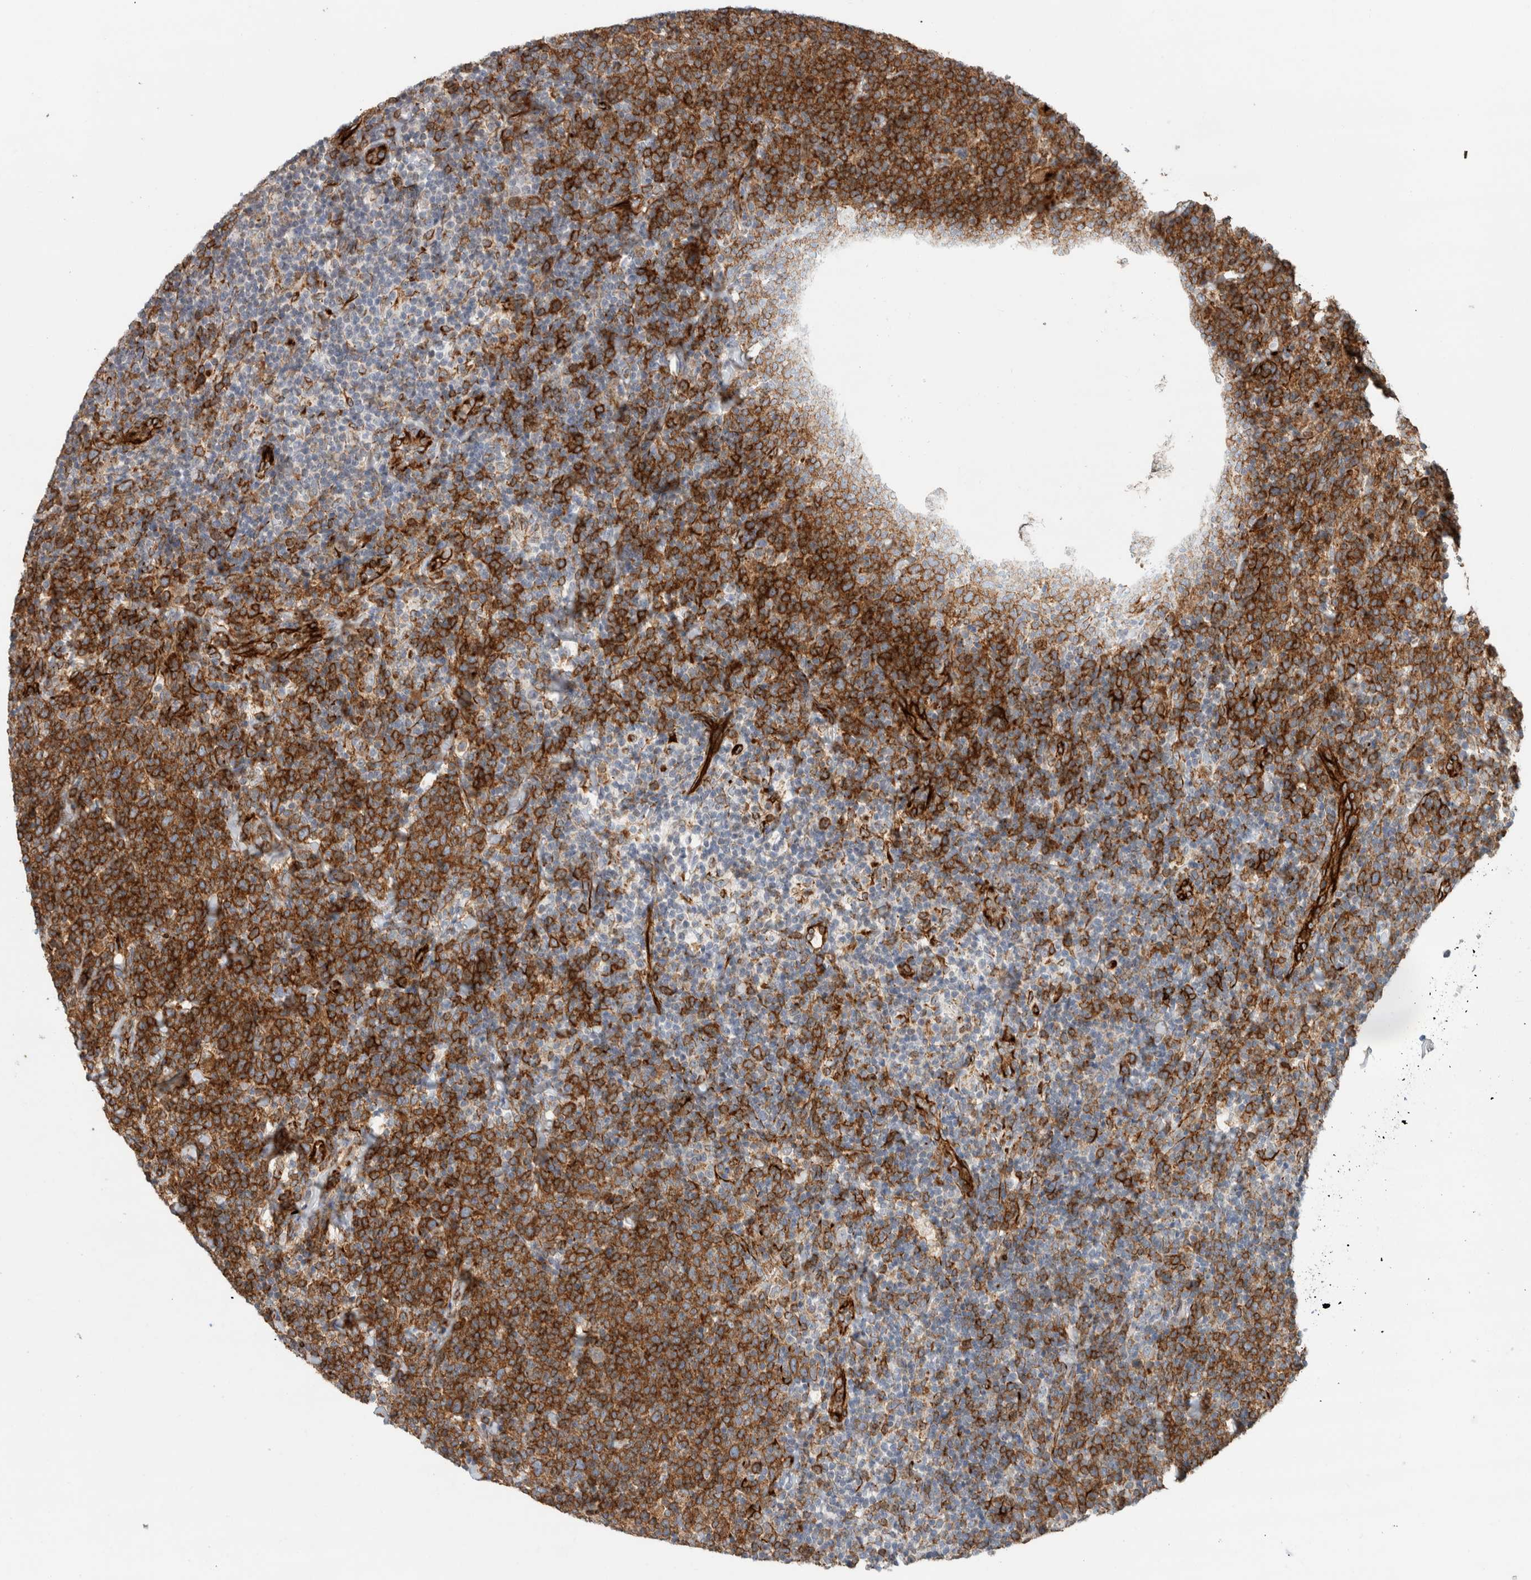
{"staining": {"intensity": "strong", "quantity": ">75%", "location": "cytoplasmic/membranous"}, "tissue": "lymphoma", "cell_type": "Tumor cells", "image_type": "cancer", "snomed": [{"axis": "morphology", "description": "Malignant lymphoma, non-Hodgkin's type, High grade"}, {"axis": "topography", "description": "Lymph node"}], "caption": "An image showing strong cytoplasmic/membranous positivity in about >75% of tumor cells in malignant lymphoma, non-Hodgkin's type (high-grade), as visualized by brown immunohistochemical staining.", "gene": "LY86", "patient": {"sex": "male", "age": 61}}